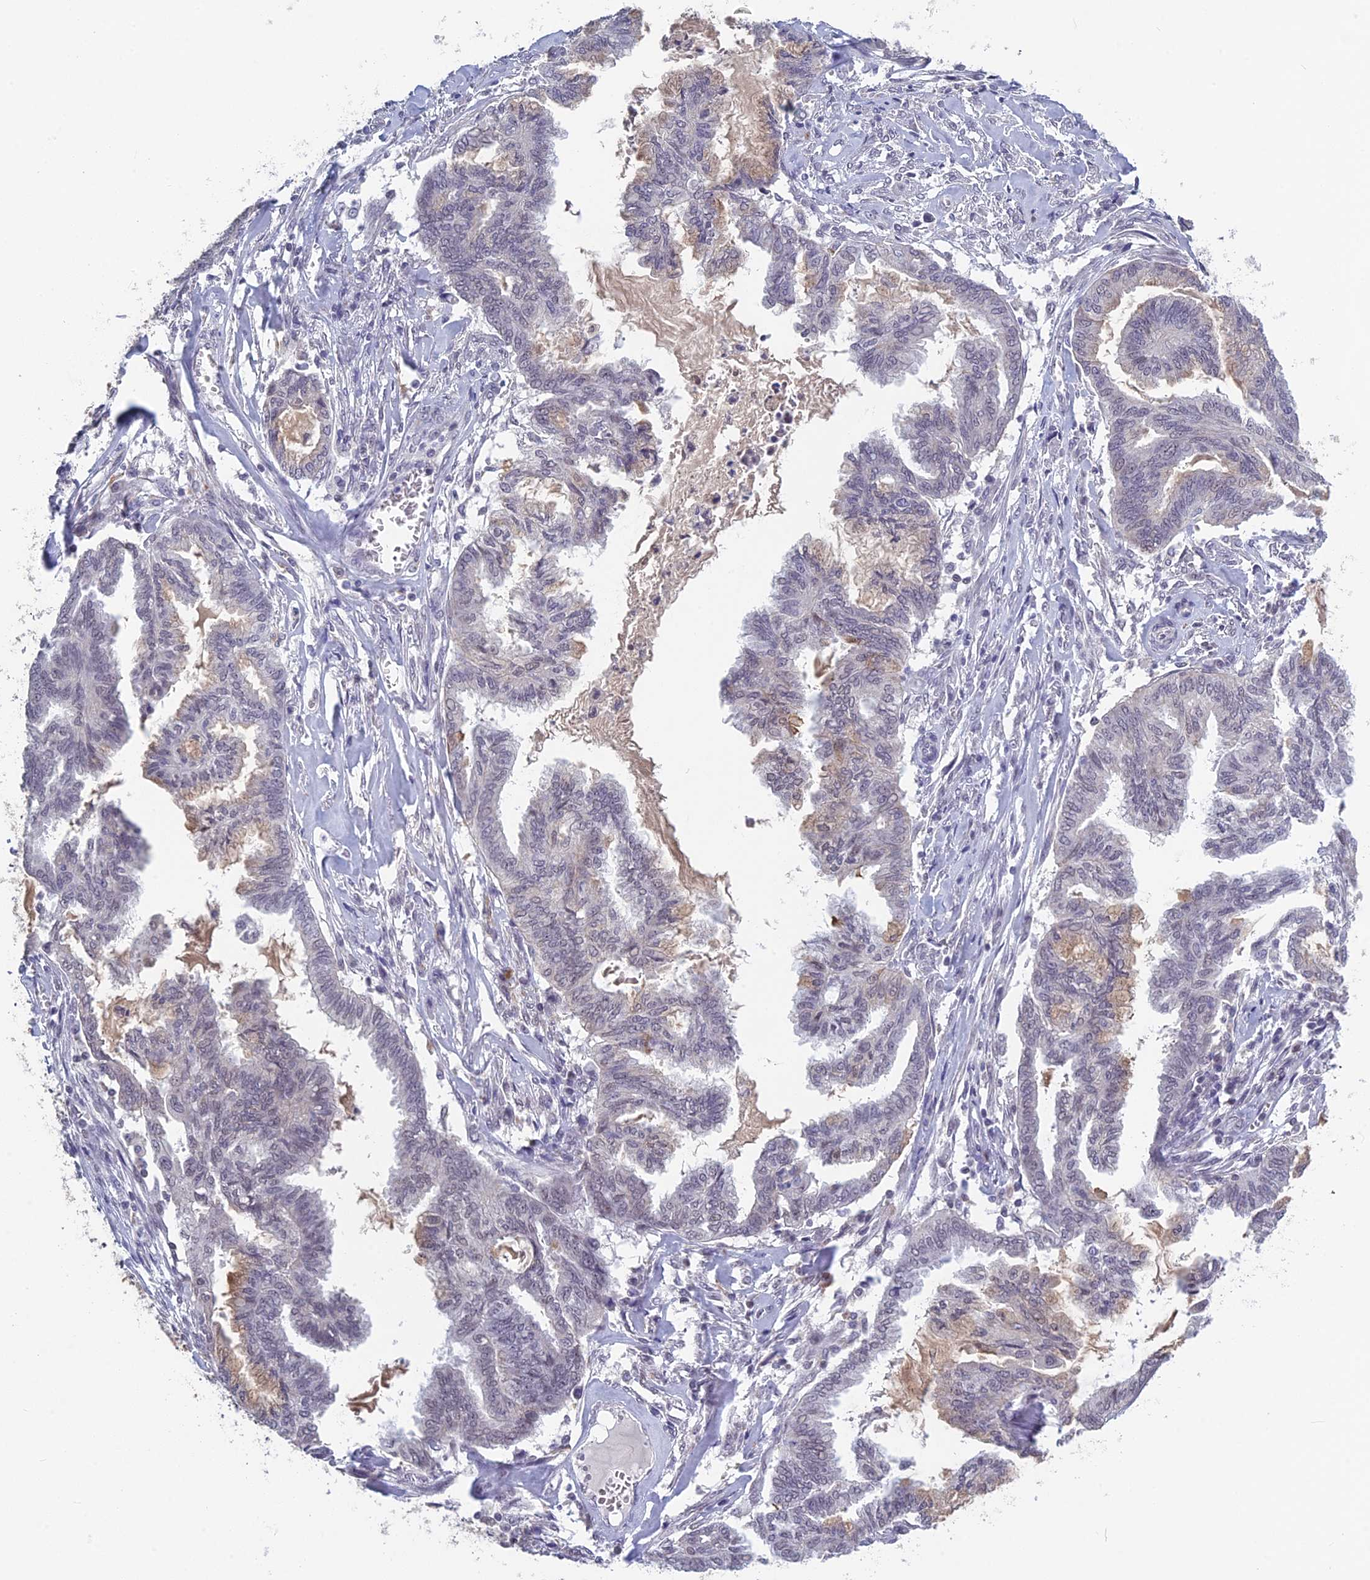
{"staining": {"intensity": "negative", "quantity": "none", "location": "none"}, "tissue": "endometrial cancer", "cell_type": "Tumor cells", "image_type": "cancer", "snomed": [{"axis": "morphology", "description": "Adenocarcinoma, NOS"}, {"axis": "topography", "description": "Endometrium"}], "caption": "This is an immunohistochemistry micrograph of human endometrial adenocarcinoma. There is no expression in tumor cells.", "gene": "MT-CO3", "patient": {"sex": "female", "age": 86}}